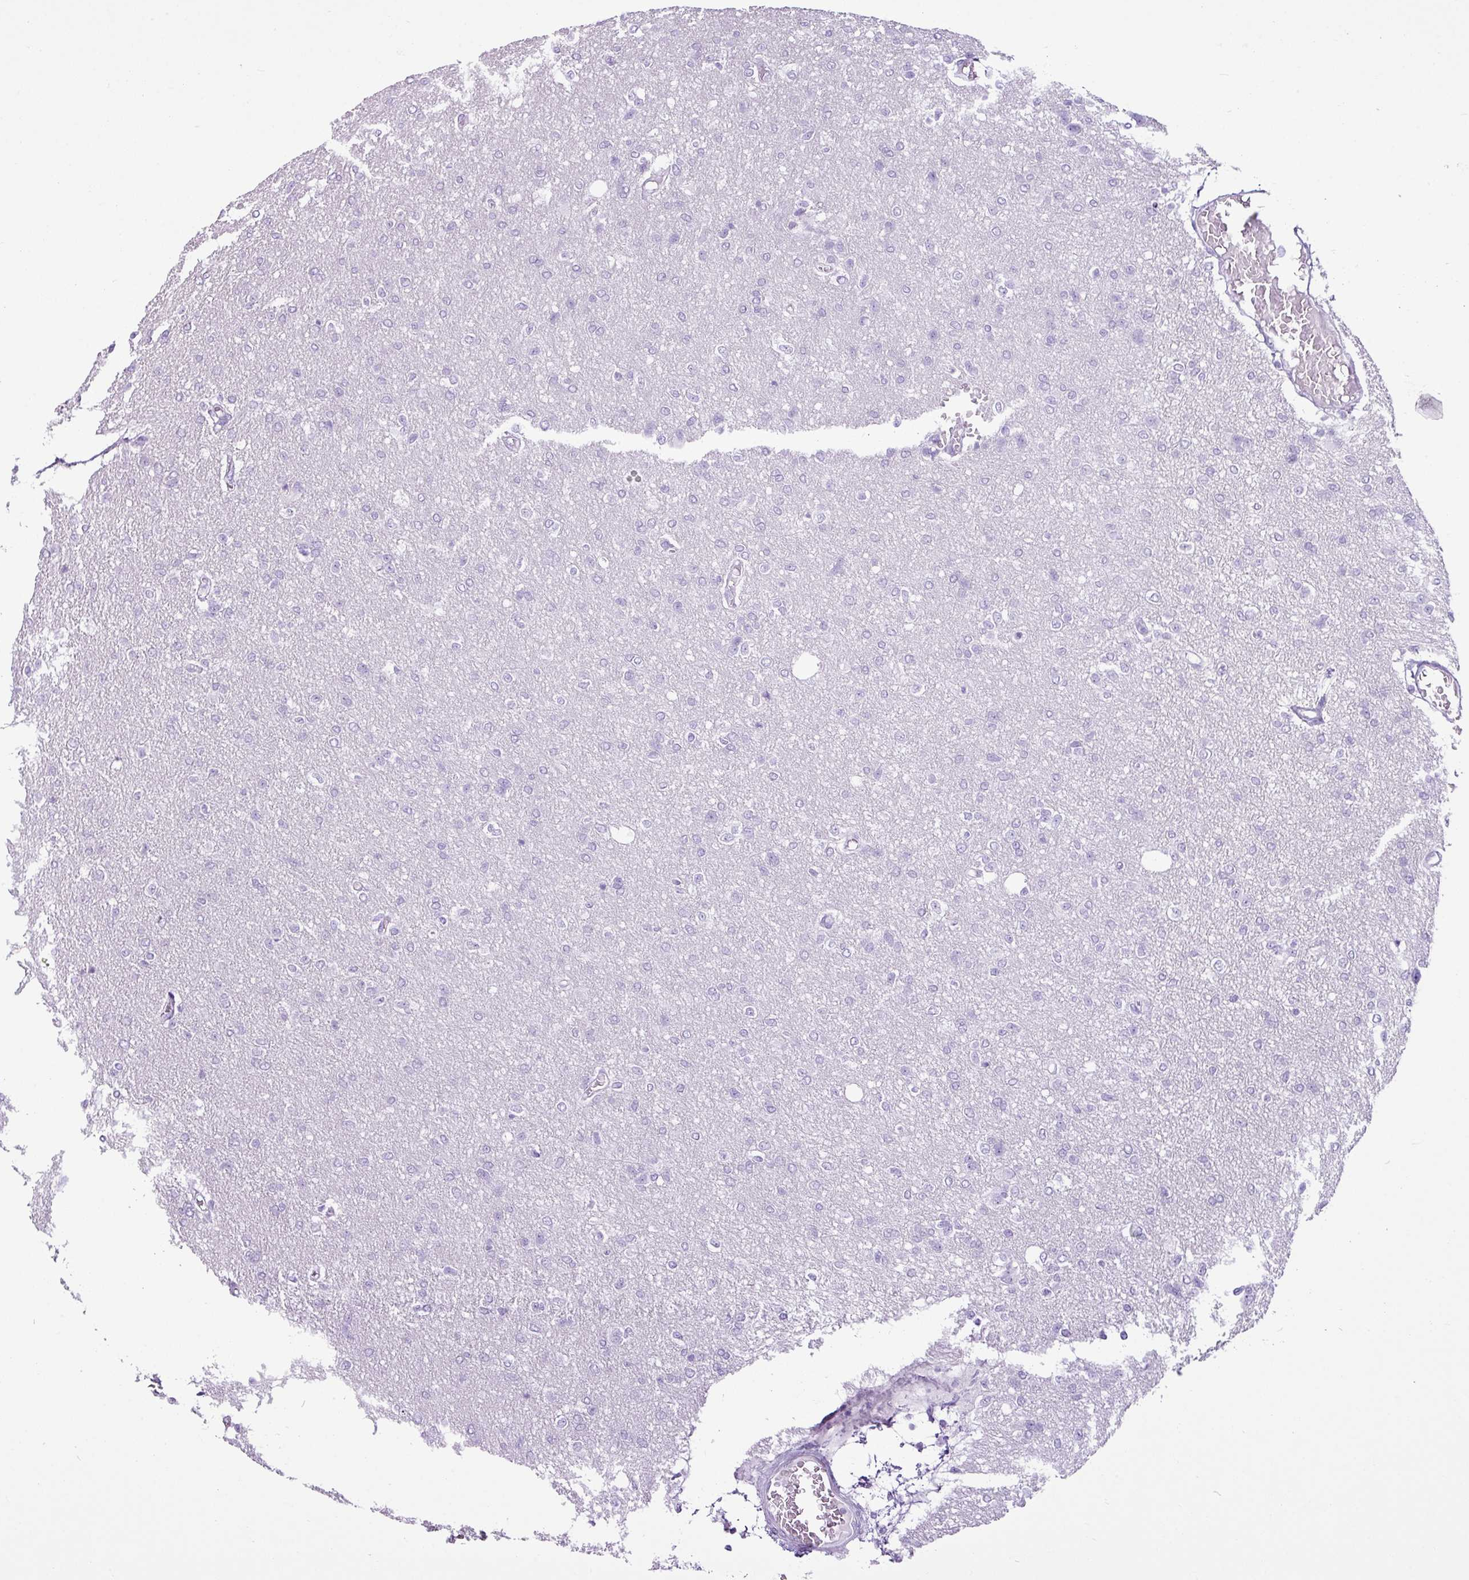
{"staining": {"intensity": "negative", "quantity": "none", "location": "none"}, "tissue": "glioma", "cell_type": "Tumor cells", "image_type": "cancer", "snomed": [{"axis": "morphology", "description": "Glioma, malignant, Low grade"}, {"axis": "topography", "description": "Brain"}], "caption": "High magnification brightfield microscopy of malignant low-grade glioma stained with DAB (brown) and counterstained with hematoxylin (blue): tumor cells show no significant expression.", "gene": "LILRB4", "patient": {"sex": "male", "age": 26}}